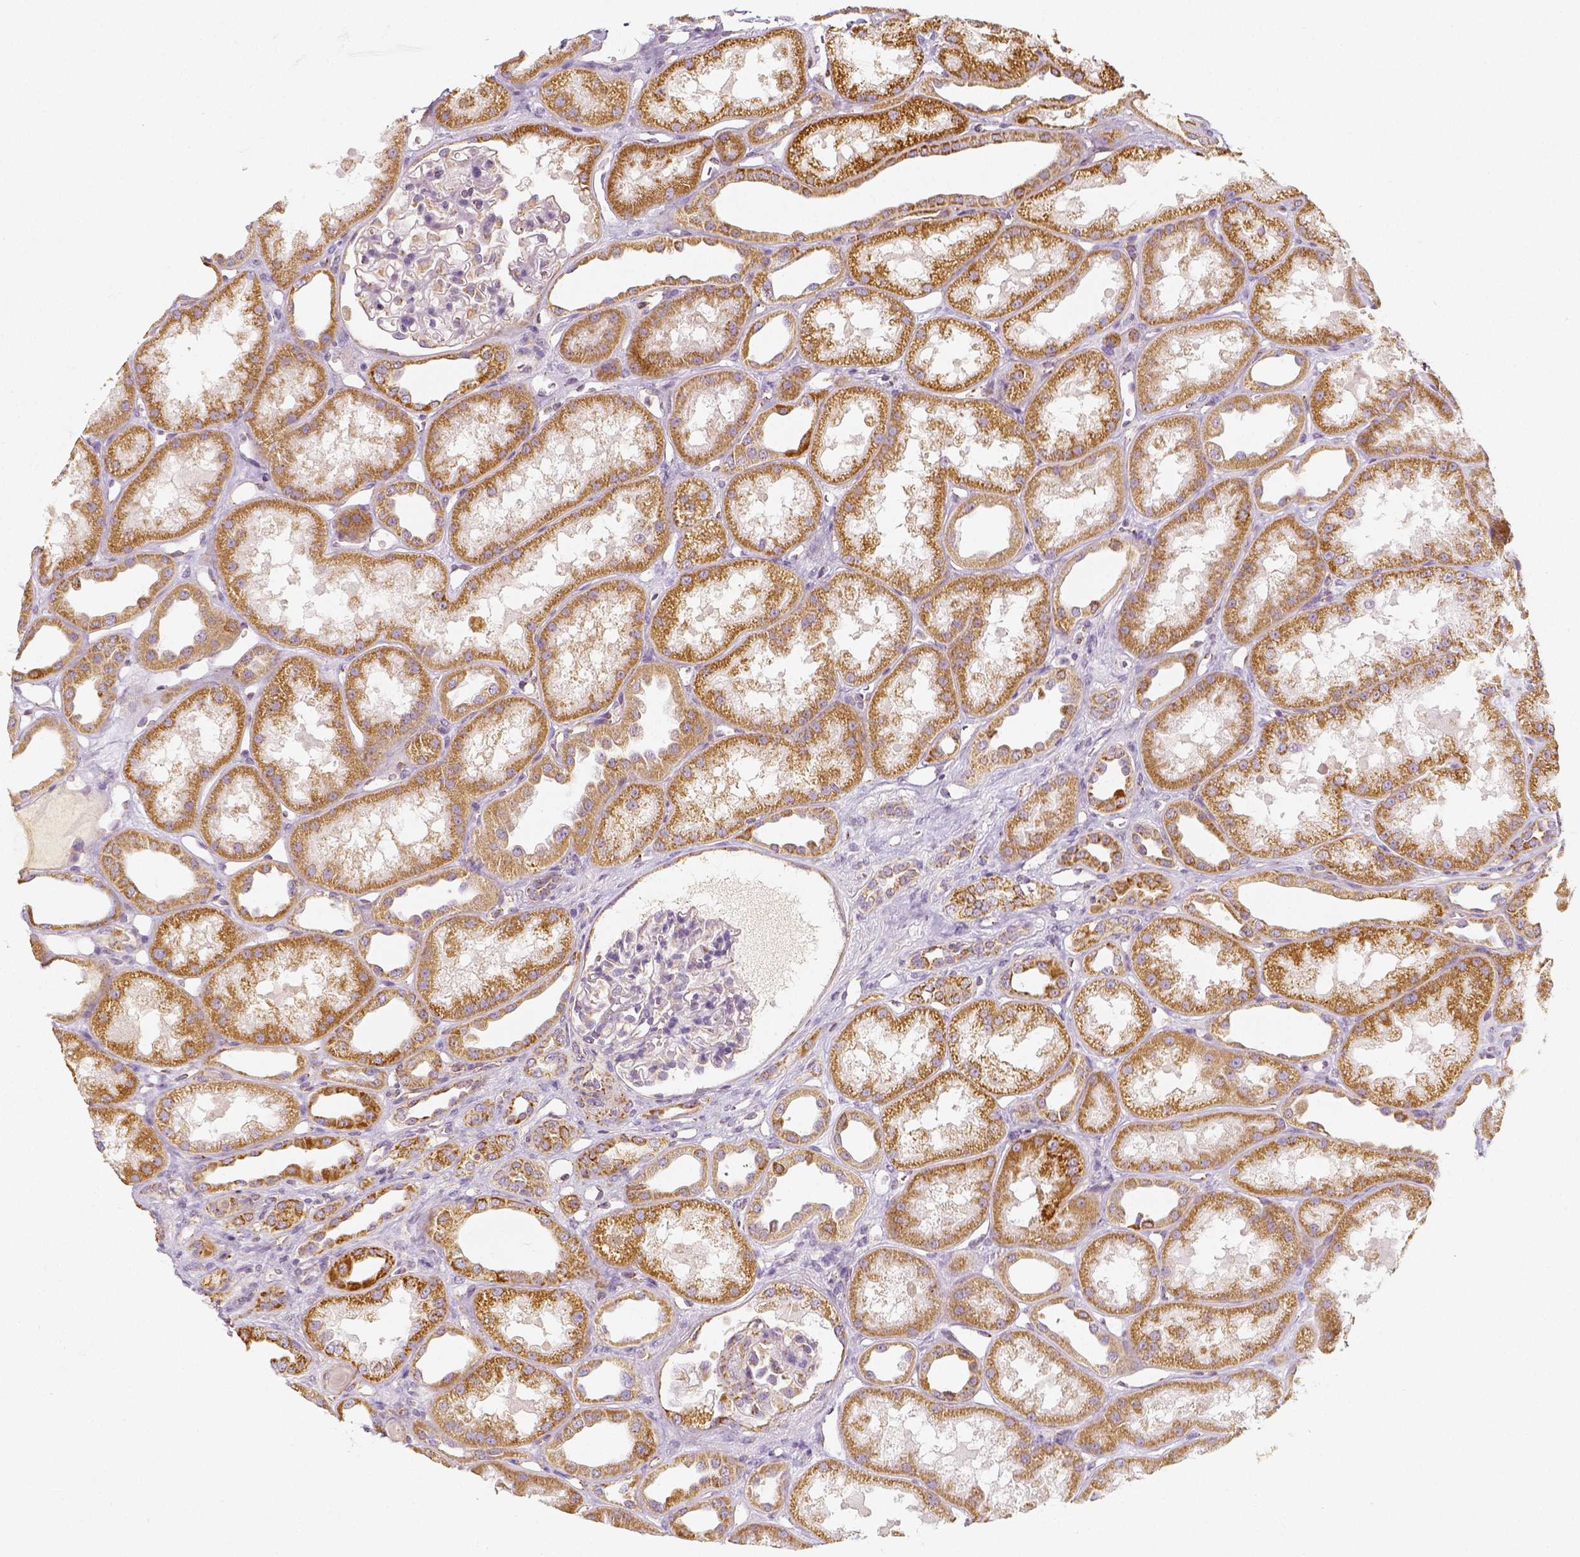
{"staining": {"intensity": "moderate", "quantity": "<25%", "location": "cytoplasmic/membranous"}, "tissue": "kidney", "cell_type": "Cells in glomeruli", "image_type": "normal", "snomed": [{"axis": "morphology", "description": "Normal tissue, NOS"}, {"axis": "topography", "description": "Kidney"}], "caption": "An immunohistochemistry image of unremarkable tissue is shown. Protein staining in brown highlights moderate cytoplasmic/membranous positivity in kidney within cells in glomeruli.", "gene": "PGAM5", "patient": {"sex": "male", "age": 61}}